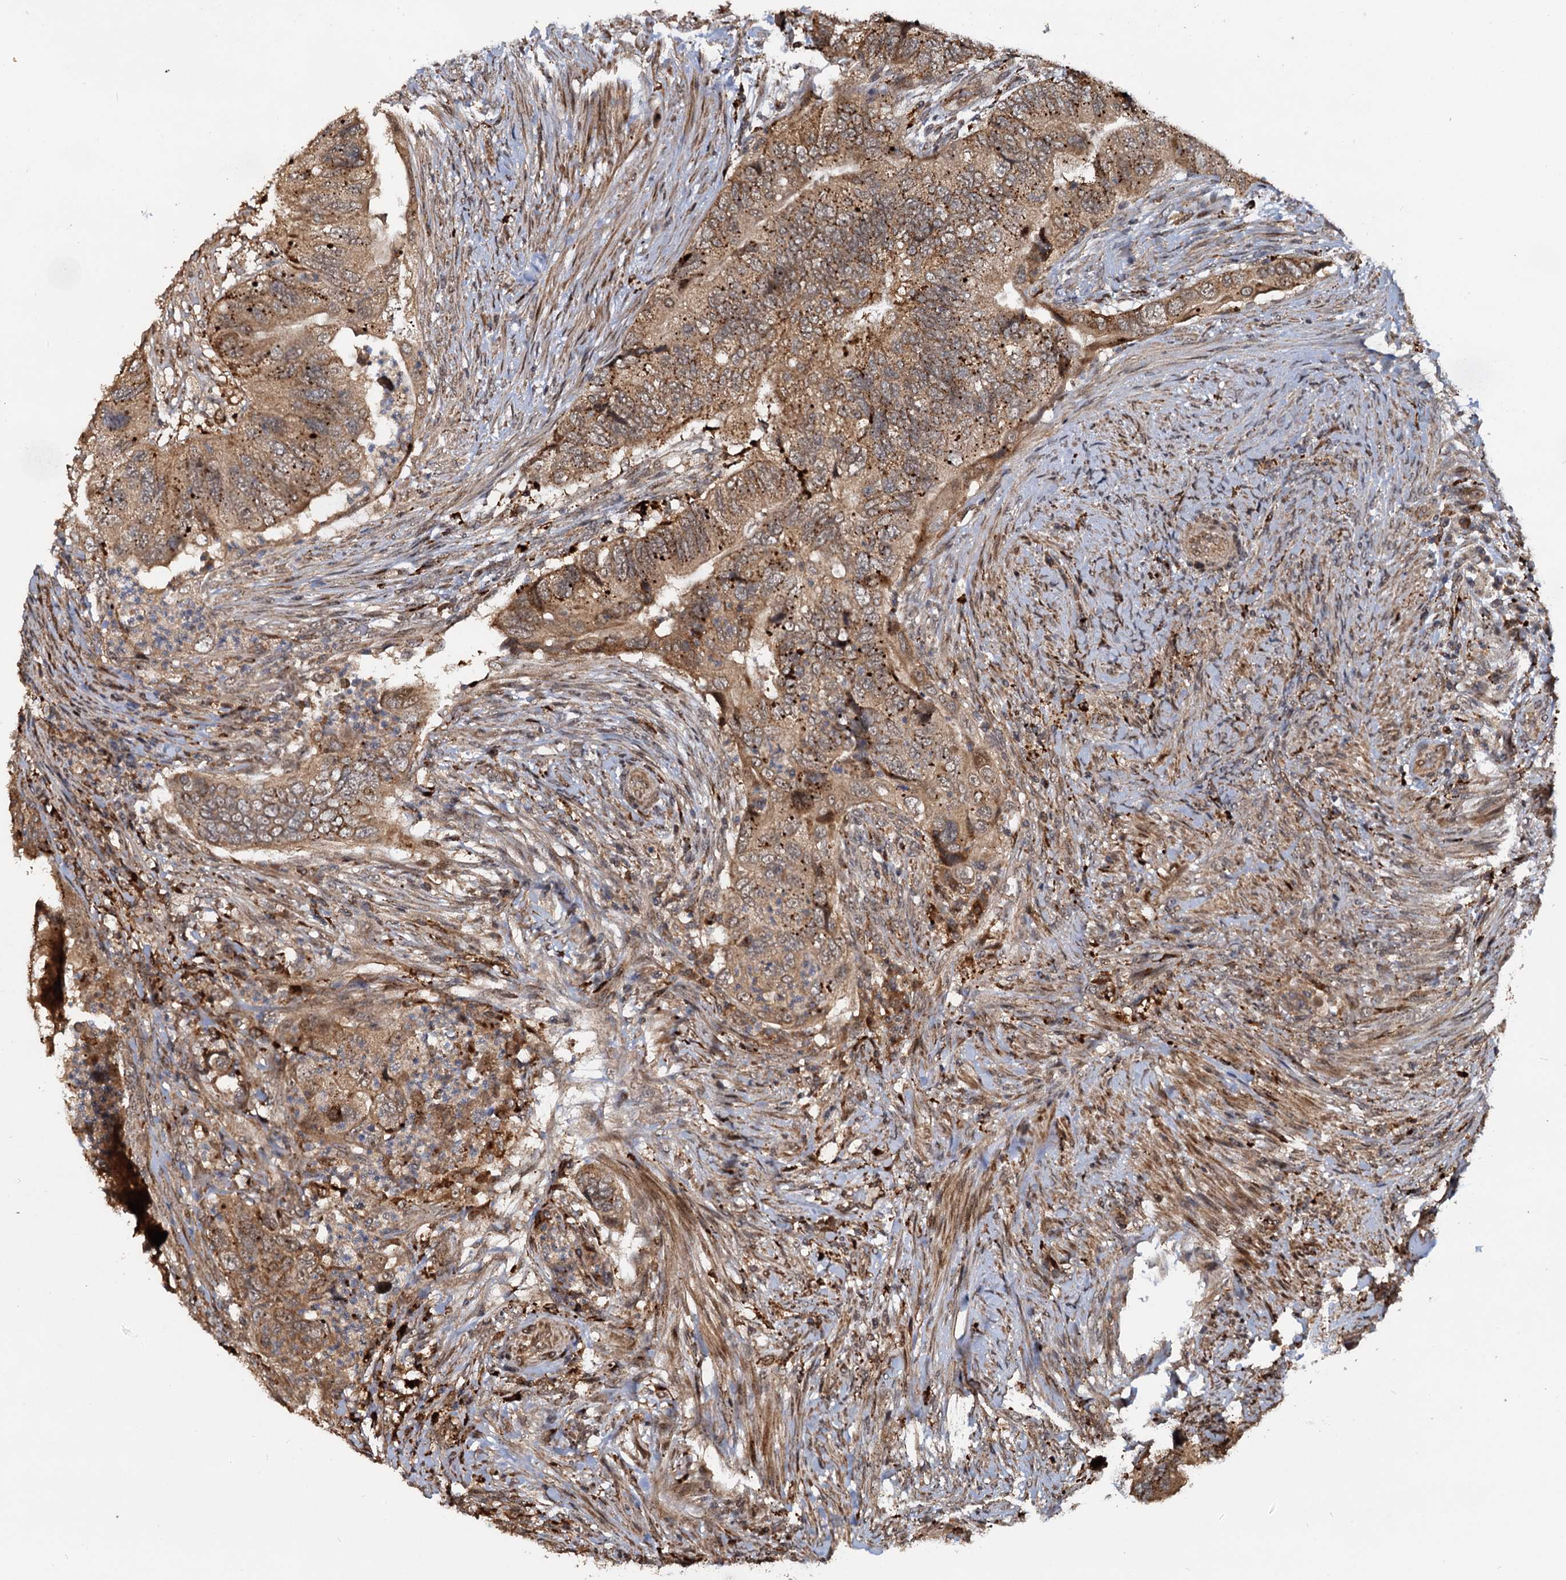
{"staining": {"intensity": "moderate", "quantity": ">75%", "location": "cytoplasmic/membranous"}, "tissue": "colorectal cancer", "cell_type": "Tumor cells", "image_type": "cancer", "snomed": [{"axis": "morphology", "description": "Adenocarcinoma, NOS"}, {"axis": "topography", "description": "Rectum"}], "caption": "Colorectal adenocarcinoma tissue demonstrates moderate cytoplasmic/membranous positivity in approximately >75% of tumor cells, visualized by immunohistochemistry.", "gene": "CEP192", "patient": {"sex": "male", "age": 63}}